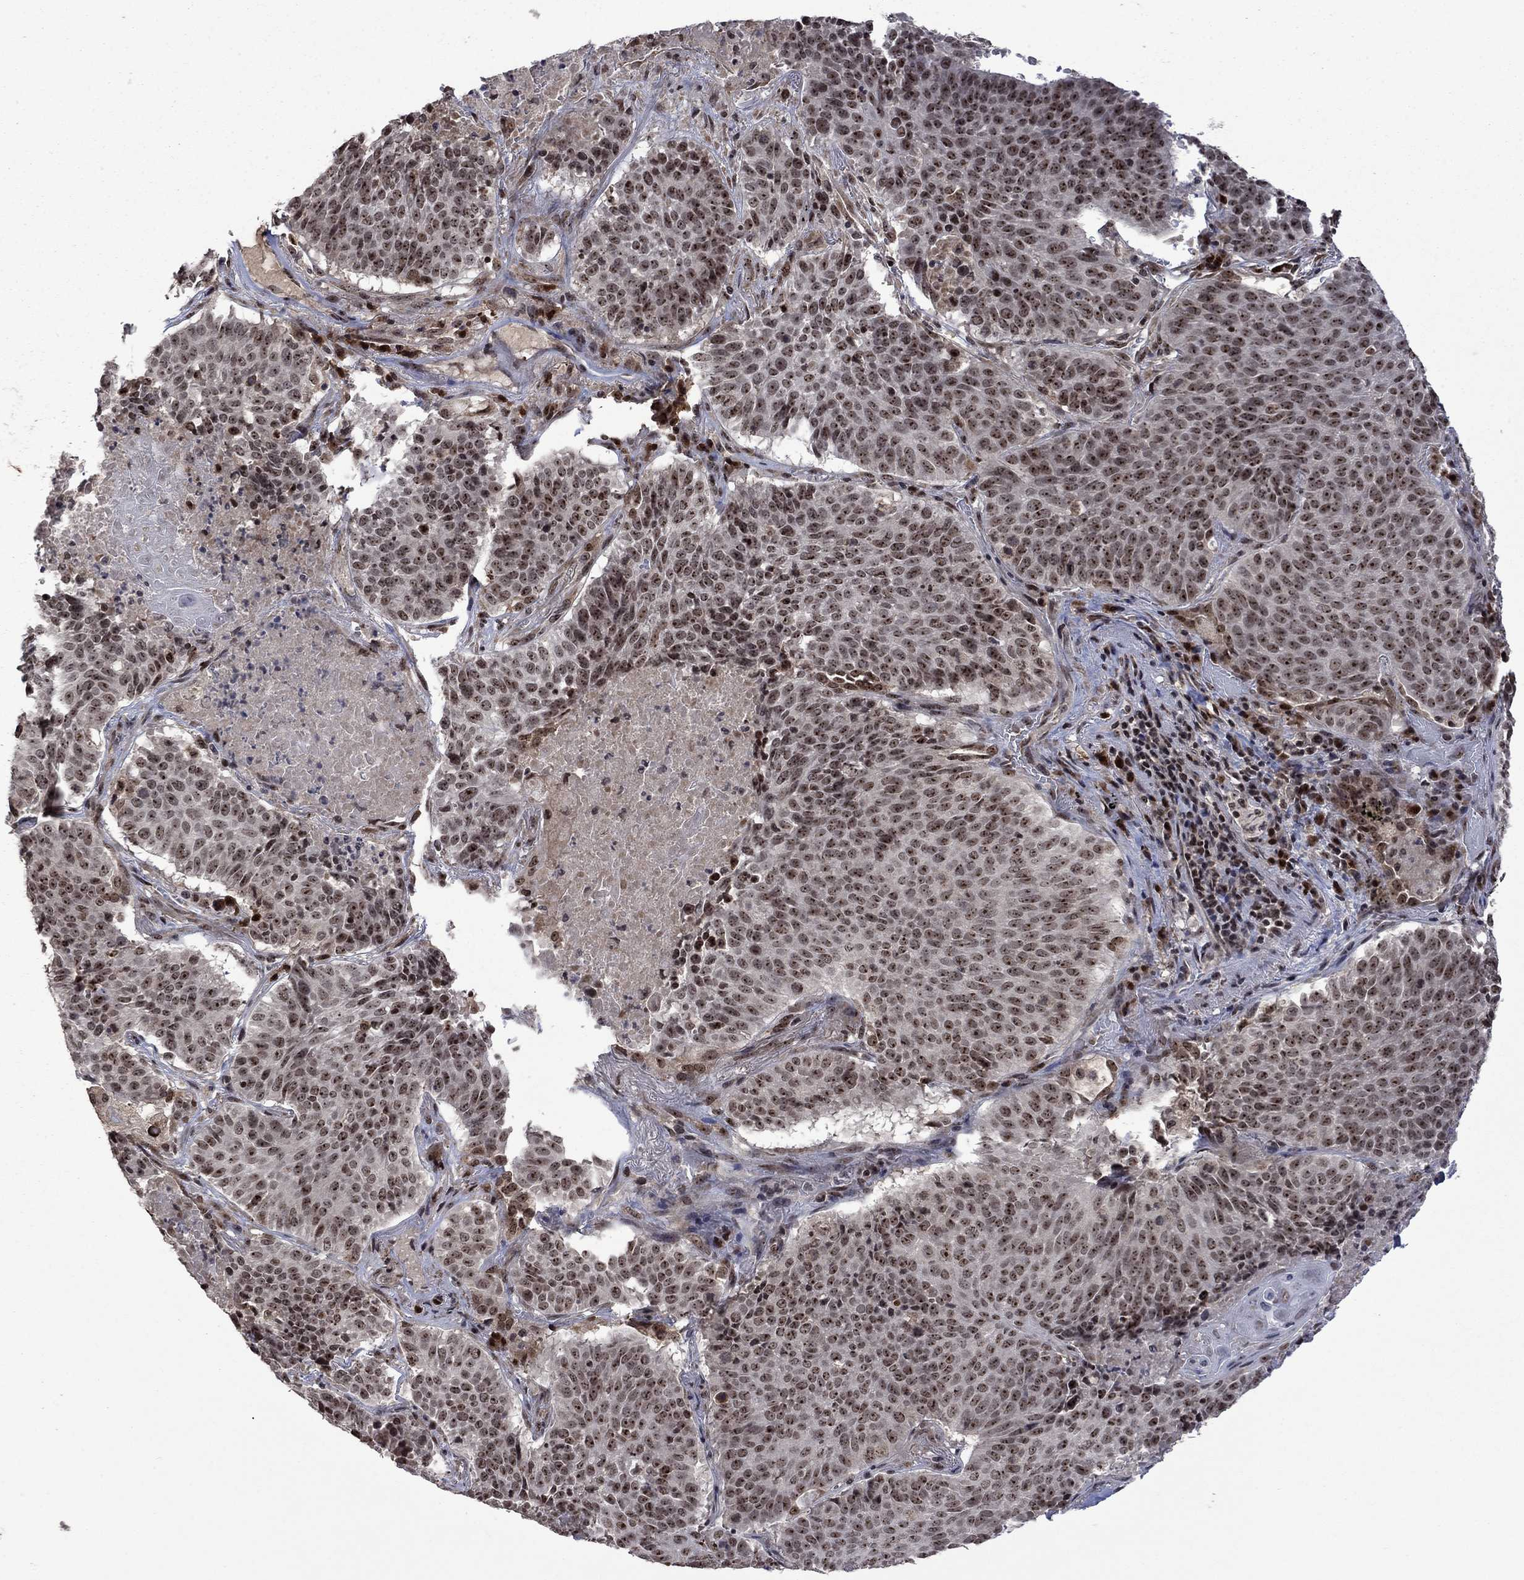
{"staining": {"intensity": "moderate", "quantity": "25%-75%", "location": "nuclear"}, "tissue": "lung cancer", "cell_type": "Tumor cells", "image_type": "cancer", "snomed": [{"axis": "morphology", "description": "Squamous cell carcinoma, NOS"}, {"axis": "topography", "description": "Lung"}], "caption": "Immunohistochemical staining of lung cancer (squamous cell carcinoma) reveals moderate nuclear protein positivity in about 25%-75% of tumor cells.", "gene": "FBL", "patient": {"sex": "male", "age": 64}}